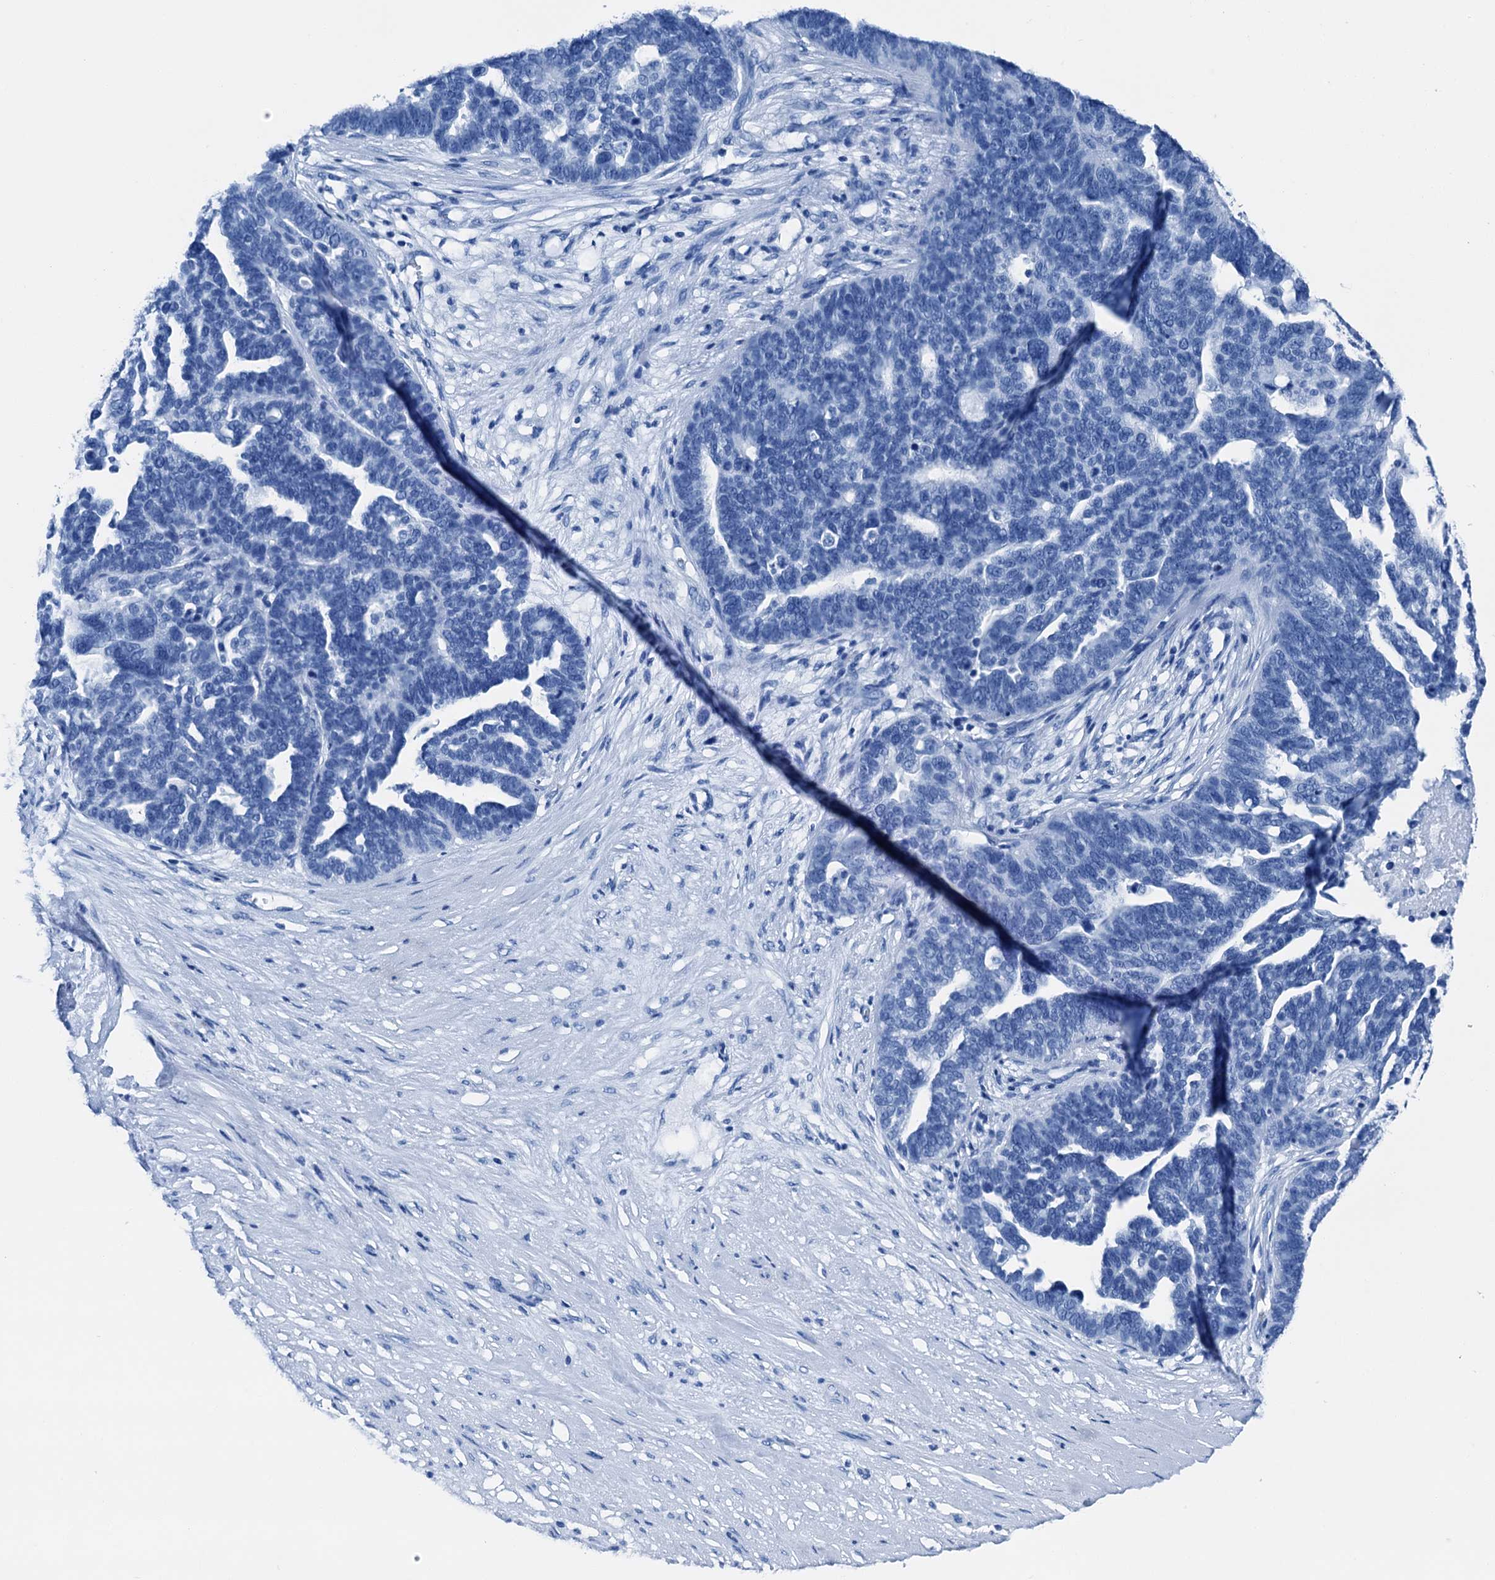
{"staining": {"intensity": "negative", "quantity": "none", "location": "none"}, "tissue": "ovarian cancer", "cell_type": "Tumor cells", "image_type": "cancer", "snomed": [{"axis": "morphology", "description": "Cystadenocarcinoma, serous, NOS"}, {"axis": "topography", "description": "Ovary"}], "caption": "Immunohistochemistry (IHC) micrograph of ovarian cancer (serous cystadenocarcinoma) stained for a protein (brown), which shows no positivity in tumor cells.", "gene": "CBLN3", "patient": {"sex": "female", "age": 59}}